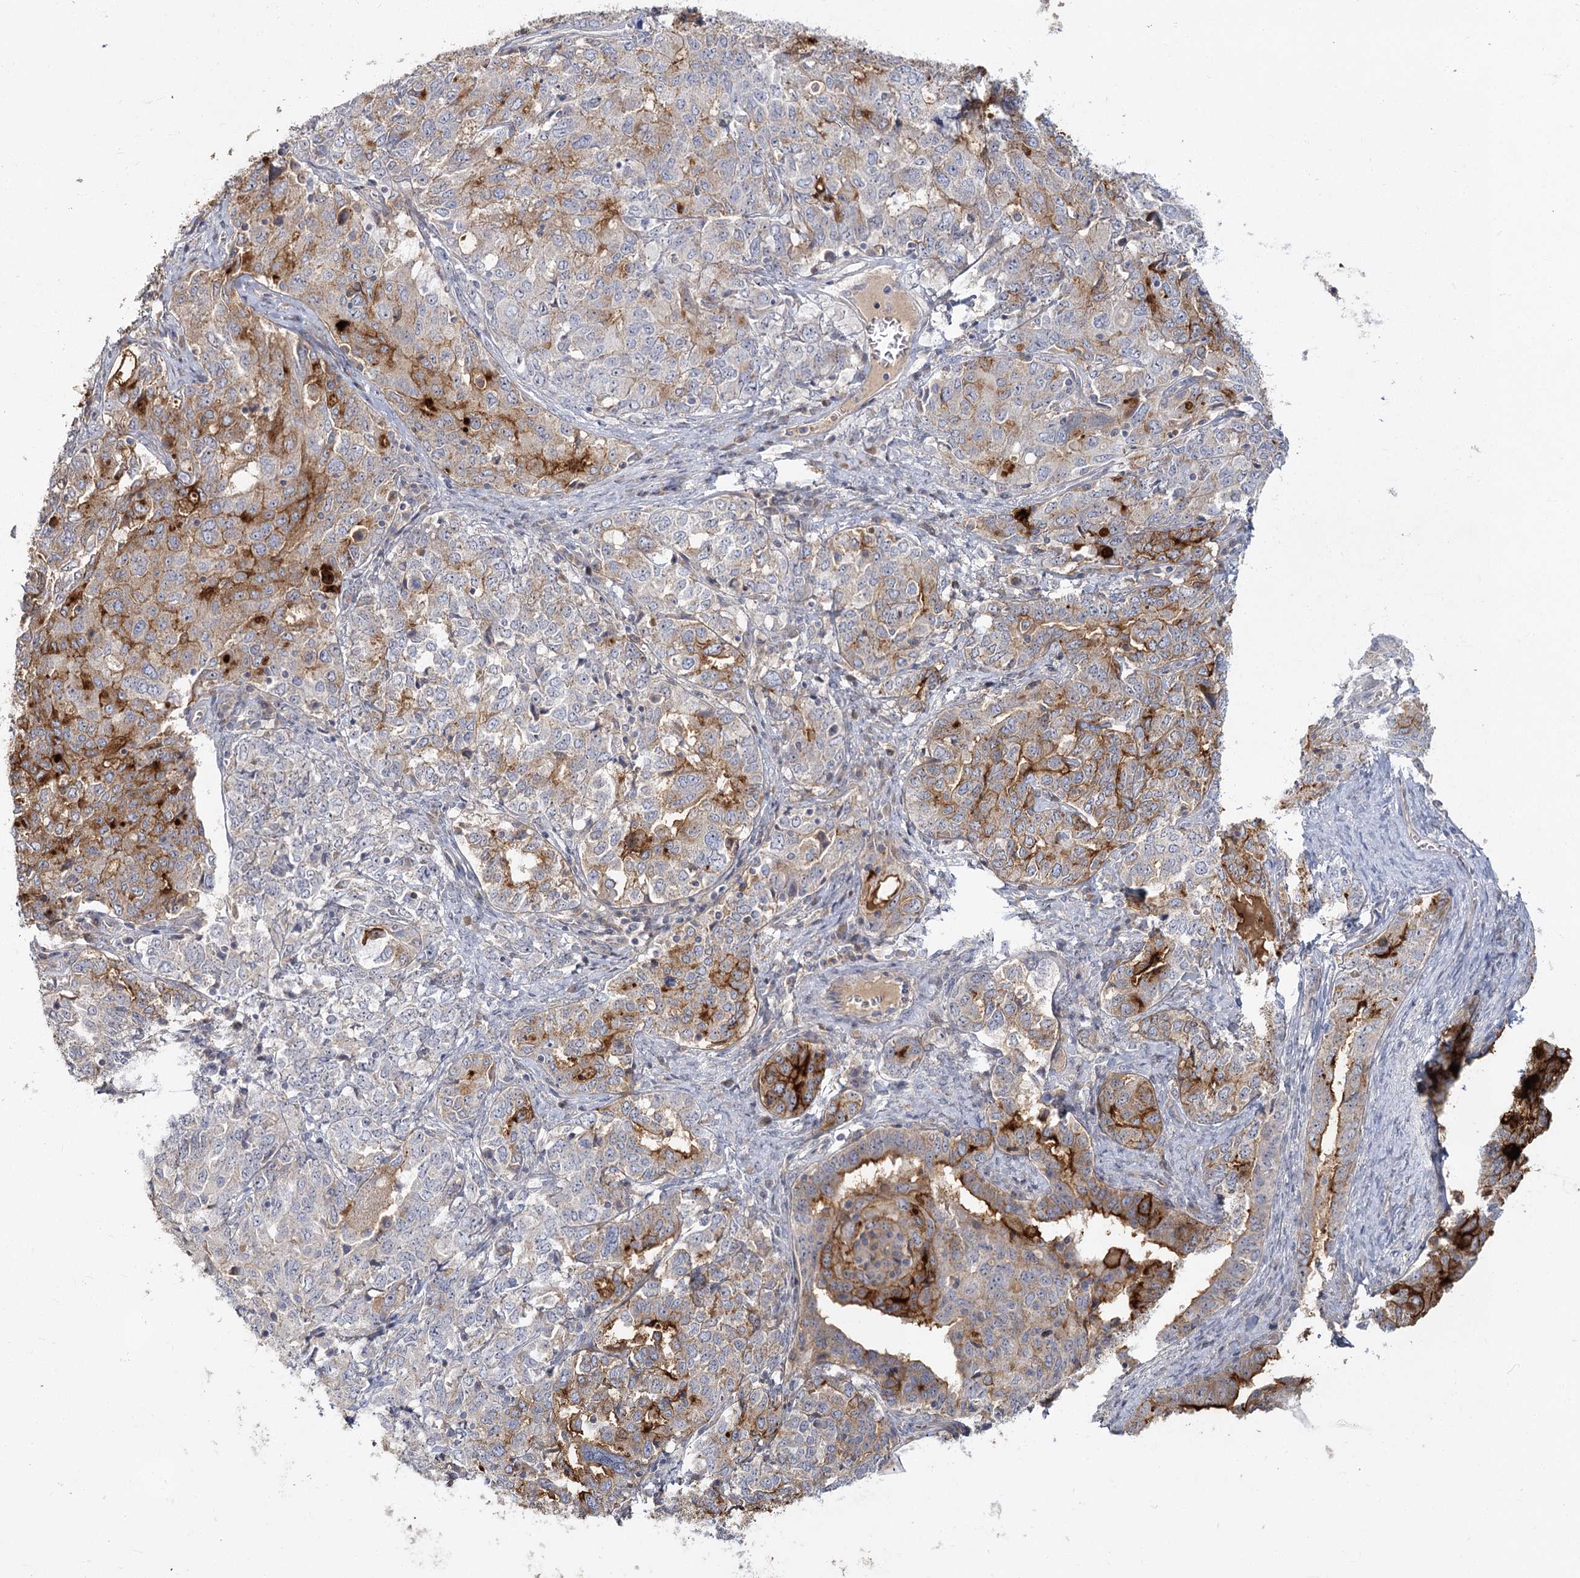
{"staining": {"intensity": "moderate", "quantity": "25%-75%", "location": "cytoplasmic/membranous"}, "tissue": "ovarian cancer", "cell_type": "Tumor cells", "image_type": "cancer", "snomed": [{"axis": "morphology", "description": "Carcinoma, endometroid"}, {"axis": "topography", "description": "Ovary"}], "caption": "Tumor cells show medium levels of moderate cytoplasmic/membranous expression in approximately 25%-75% of cells in human ovarian endometroid carcinoma. (Stains: DAB in brown, nuclei in blue, Microscopy: brightfield microscopy at high magnification).", "gene": "ANGPTL5", "patient": {"sex": "female", "age": 62}}